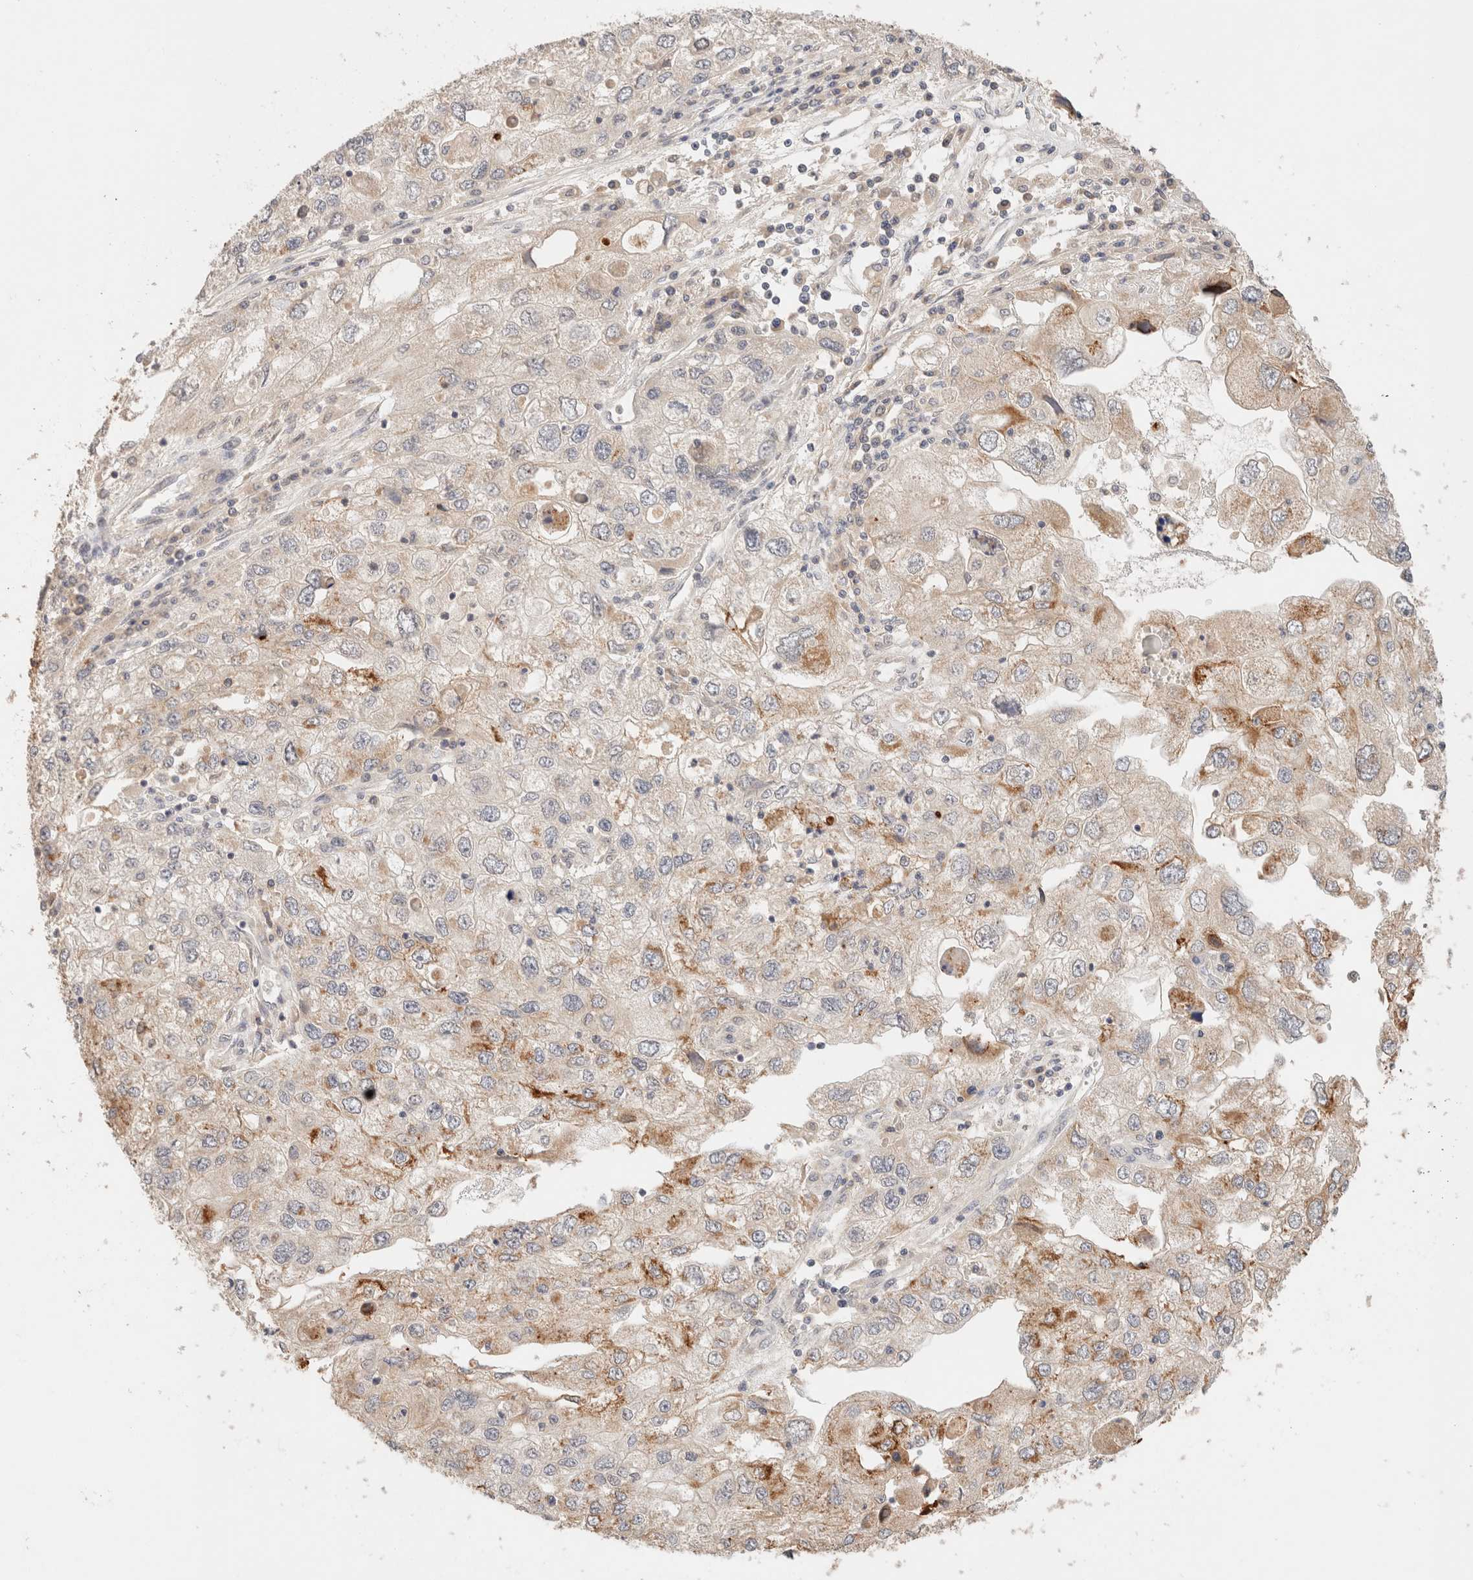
{"staining": {"intensity": "moderate", "quantity": "<25%", "location": "cytoplasmic/membranous"}, "tissue": "endometrial cancer", "cell_type": "Tumor cells", "image_type": "cancer", "snomed": [{"axis": "morphology", "description": "Adenocarcinoma, NOS"}, {"axis": "topography", "description": "Endometrium"}], "caption": "This micrograph exhibits adenocarcinoma (endometrial) stained with IHC to label a protein in brown. The cytoplasmic/membranous of tumor cells show moderate positivity for the protein. Nuclei are counter-stained blue.", "gene": "SARM1", "patient": {"sex": "female", "age": 49}}